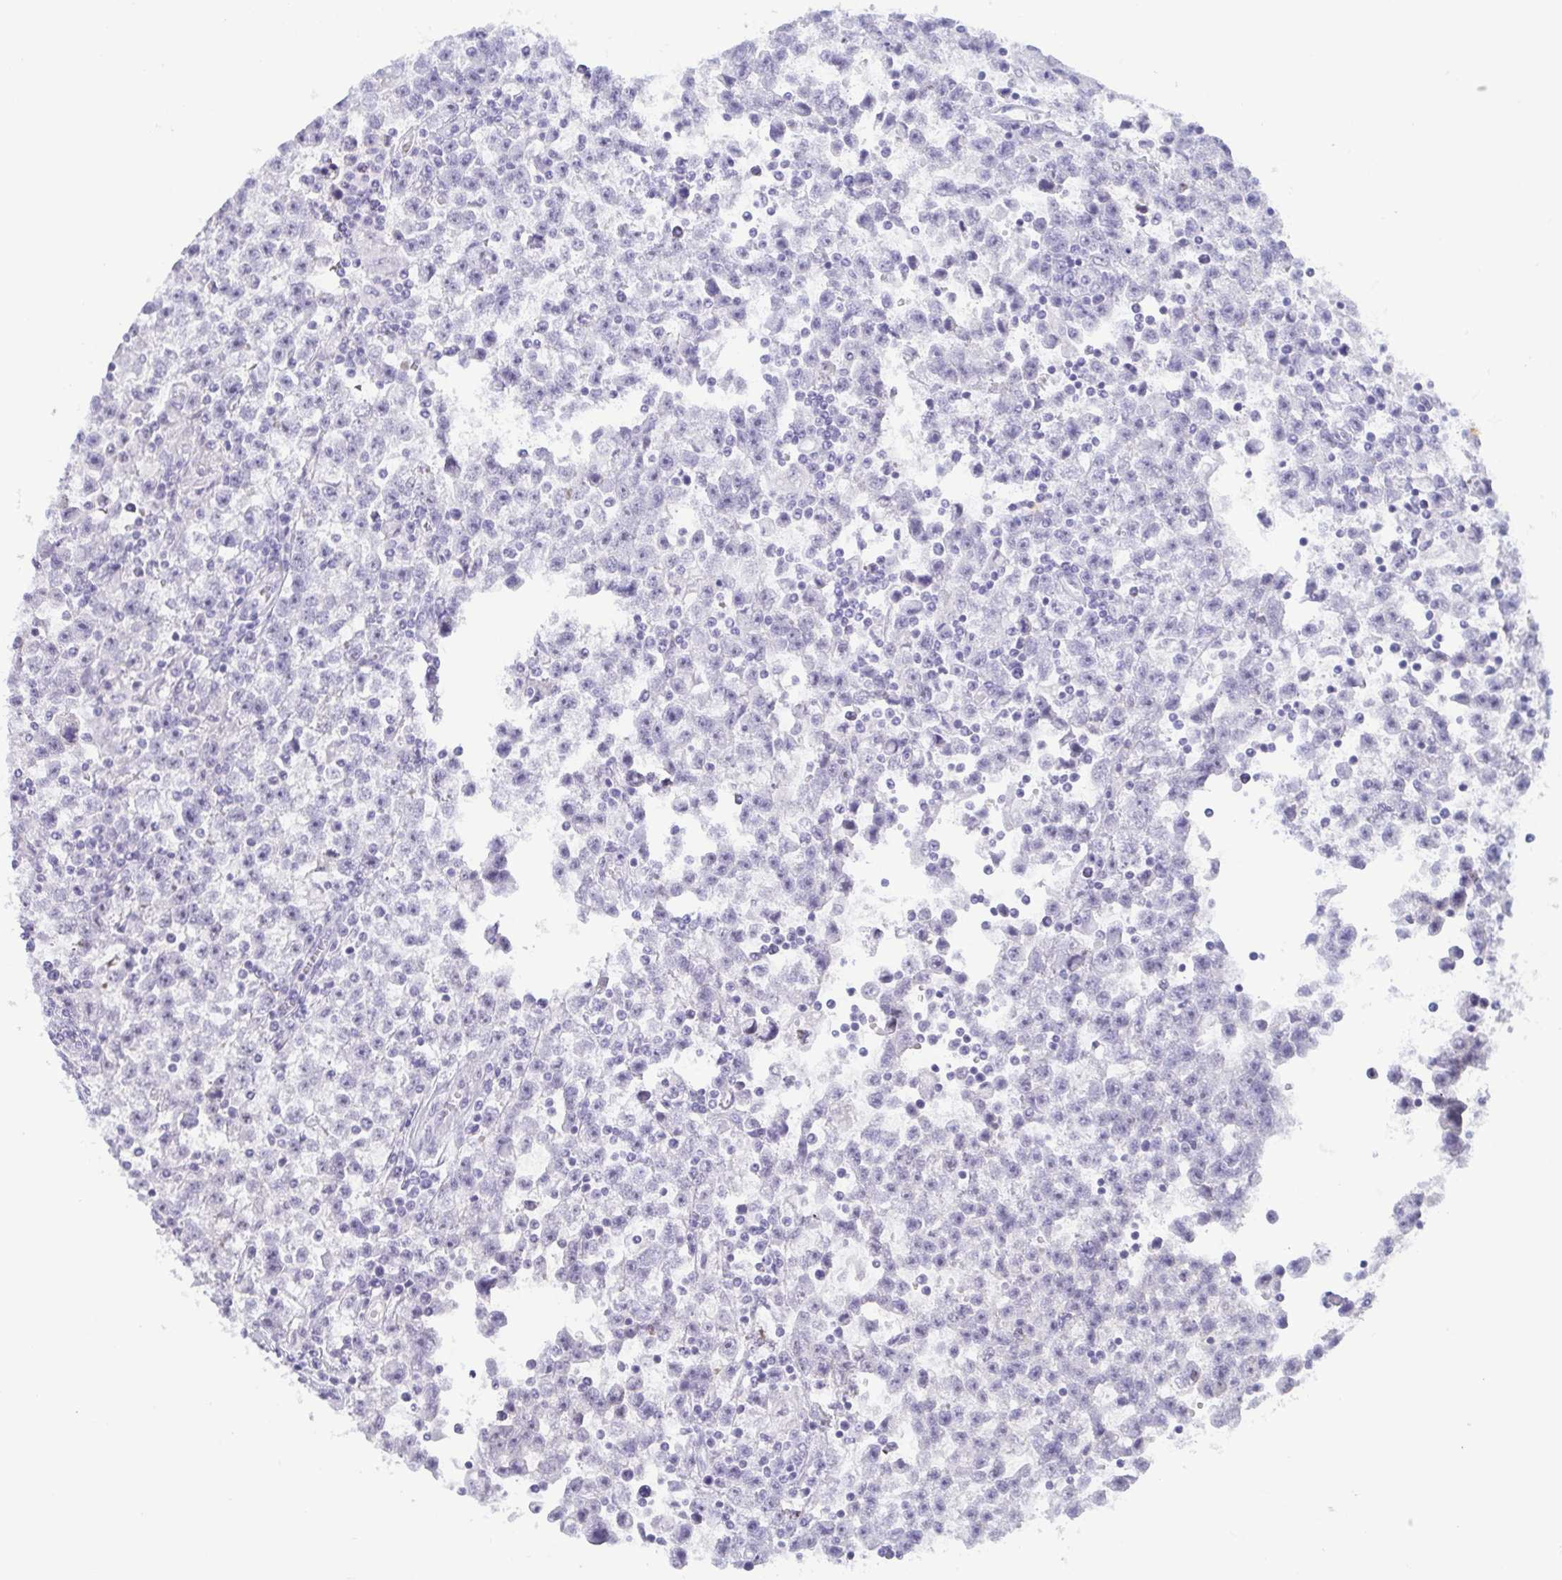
{"staining": {"intensity": "negative", "quantity": "none", "location": "none"}, "tissue": "testis cancer", "cell_type": "Tumor cells", "image_type": "cancer", "snomed": [{"axis": "morphology", "description": "Seminoma, NOS"}, {"axis": "topography", "description": "Testis"}], "caption": "Immunohistochemistry micrograph of seminoma (testis) stained for a protein (brown), which displays no positivity in tumor cells. The staining is performed using DAB brown chromogen with nuclei counter-stained in using hematoxylin.", "gene": "BZW1", "patient": {"sex": "male", "age": 31}}